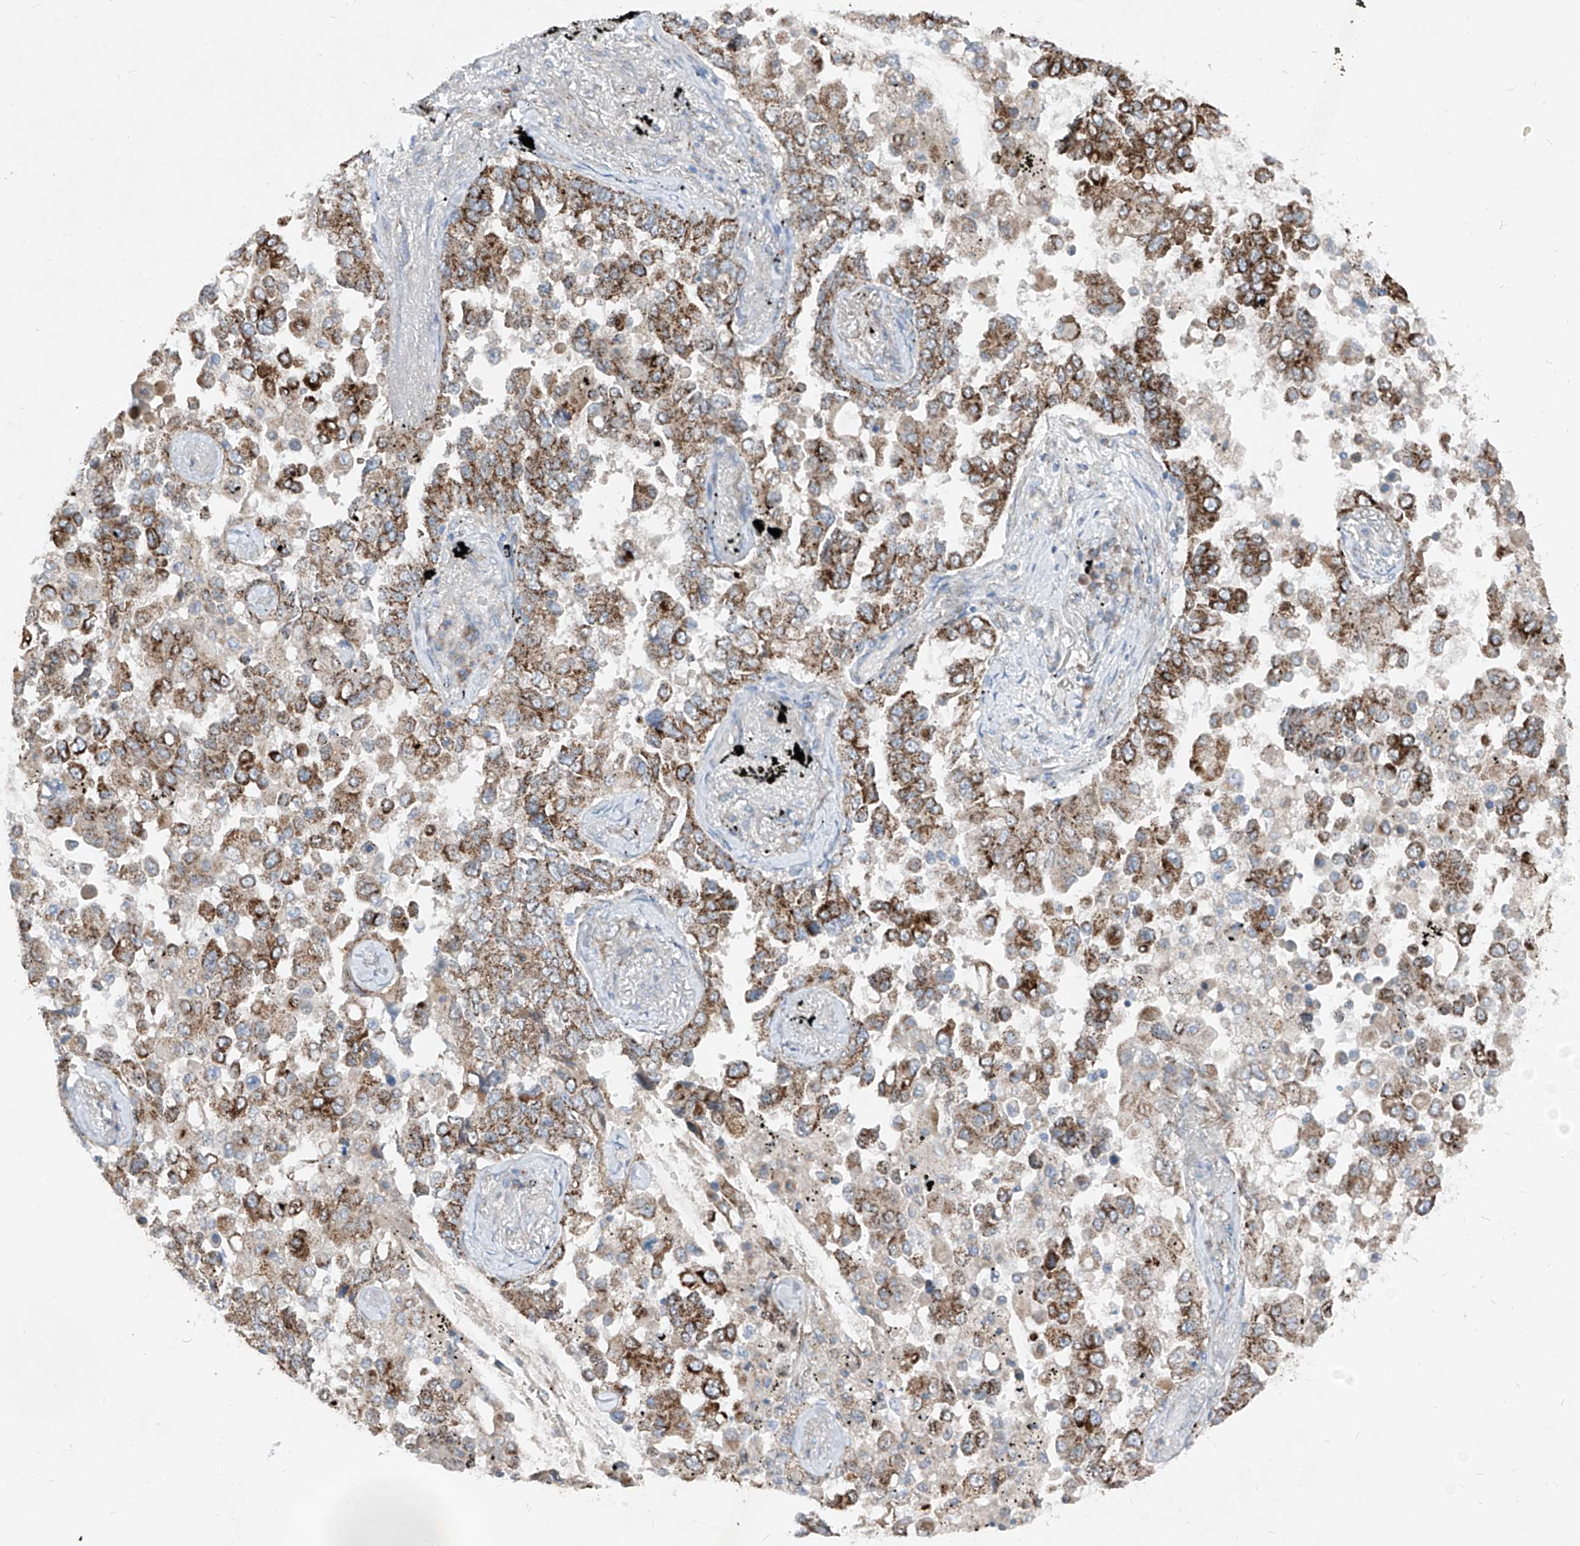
{"staining": {"intensity": "strong", "quantity": ">75%", "location": "cytoplasmic/membranous"}, "tissue": "lung cancer", "cell_type": "Tumor cells", "image_type": "cancer", "snomed": [{"axis": "morphology", "description": "Adenocarcinoma, NOS"}, {"axis": "topography", "description": "Lung"}], "caption": "Immunohistochemistry histopathology image of lung cancer (adenocarcinoma) stained for a protein (brown), which shows high levels of strong cytoplasmic/membranous expression in approximately >75% of tumor cells.", "gene": "ABCD3", "patient": {"sex": "female", "age": 67}}